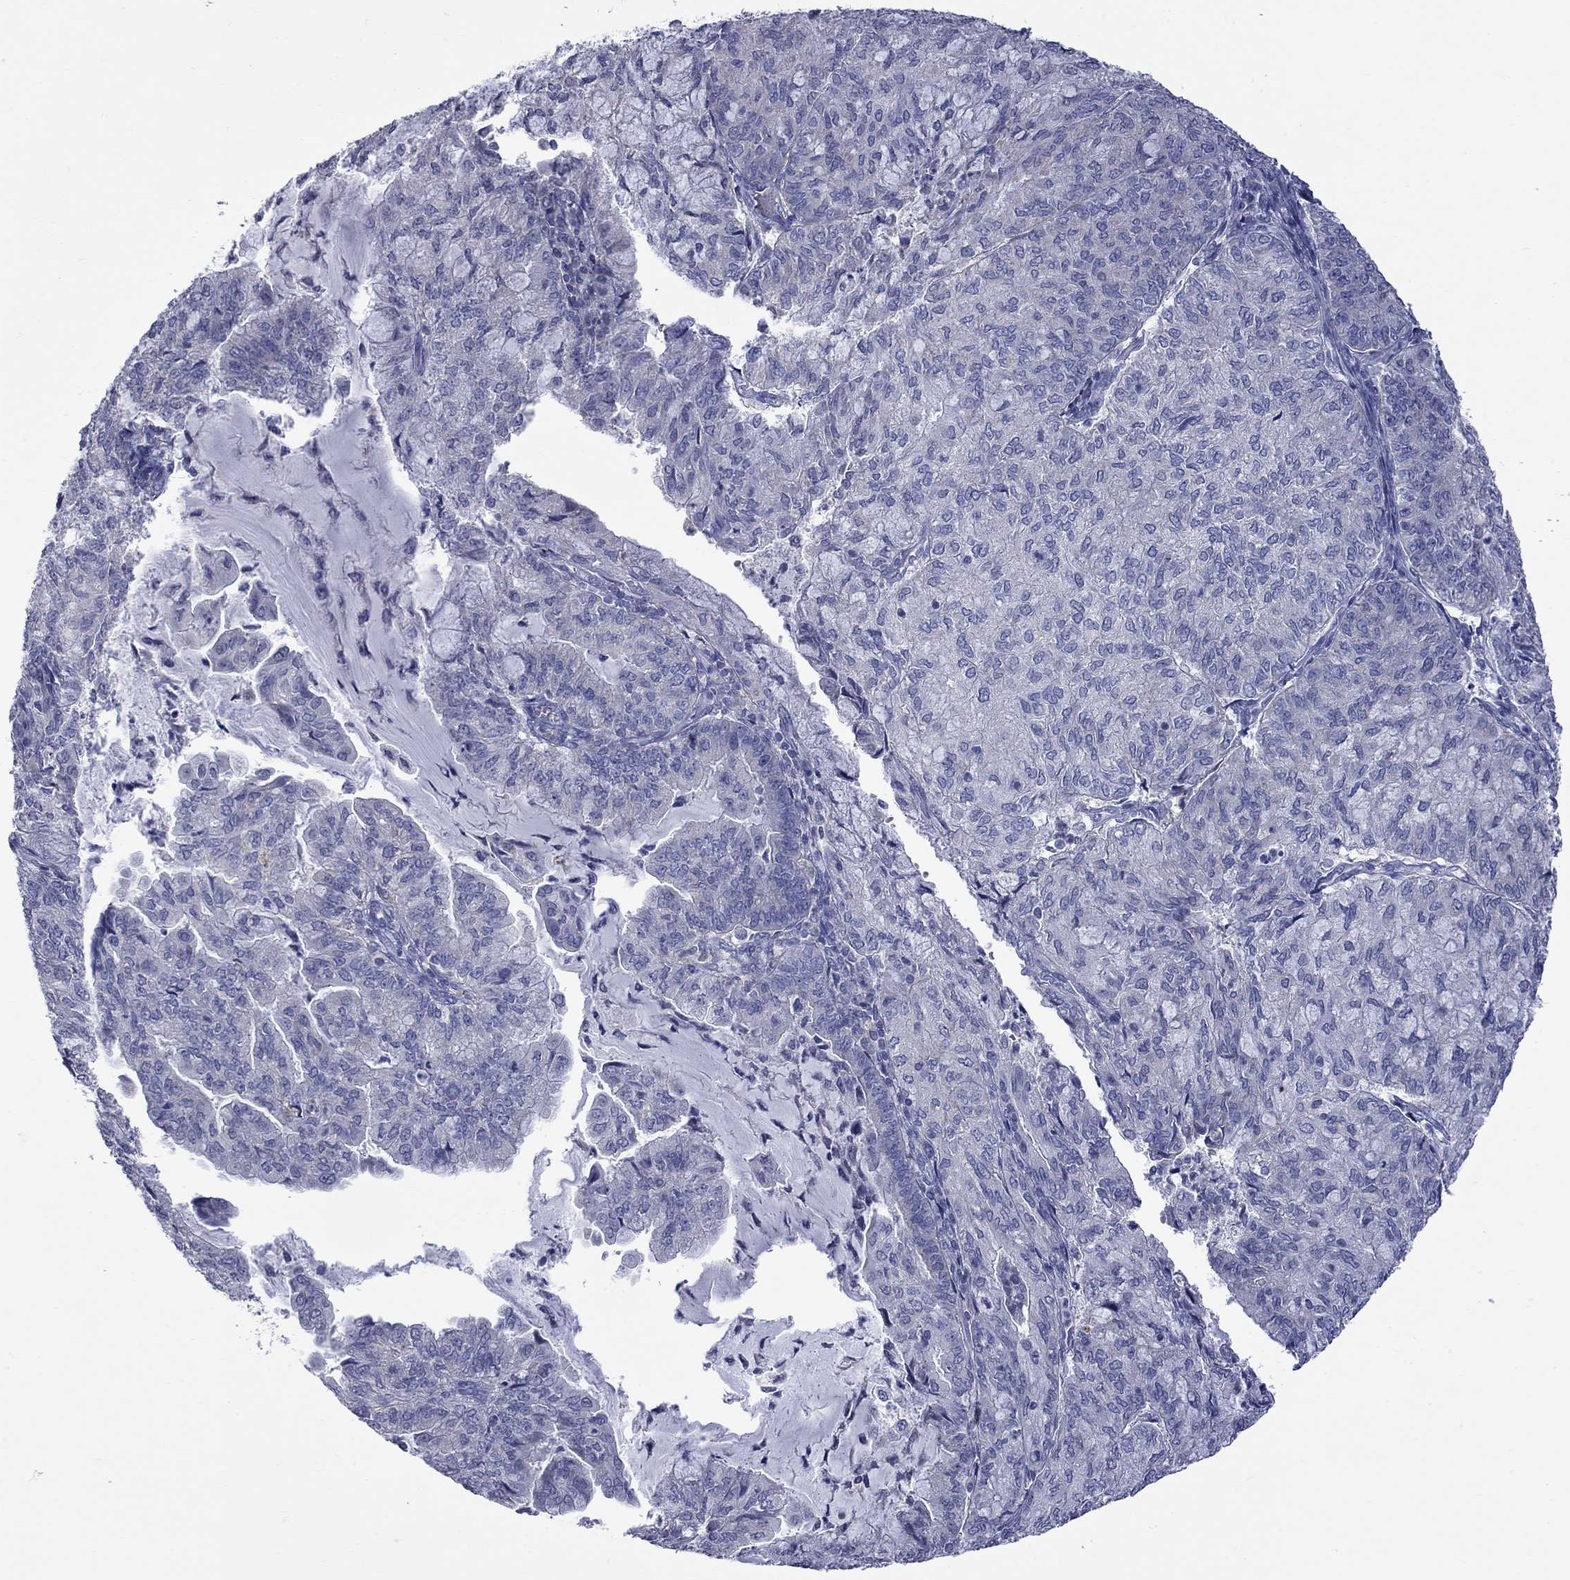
{"staining": {"intensity": "negative", "quantity": "none", "location": "none"}, "tissue": "endometrial cancer", "cell_type": "Tumor cells", "image_type": "cancer", "snomed": [{"axis": "morphology", "description": "Adenocarcinoma, NOS"}, {"axis": "topography", "description": "Endometrium"}], "caption": "An IHC image of endometrial adenocarcinoma is shown. There is no staining in tumor cells of endometrial adenocarcinoma.", "gene": "ABCB4", "patient": {"sex": "female", "age": 82}}